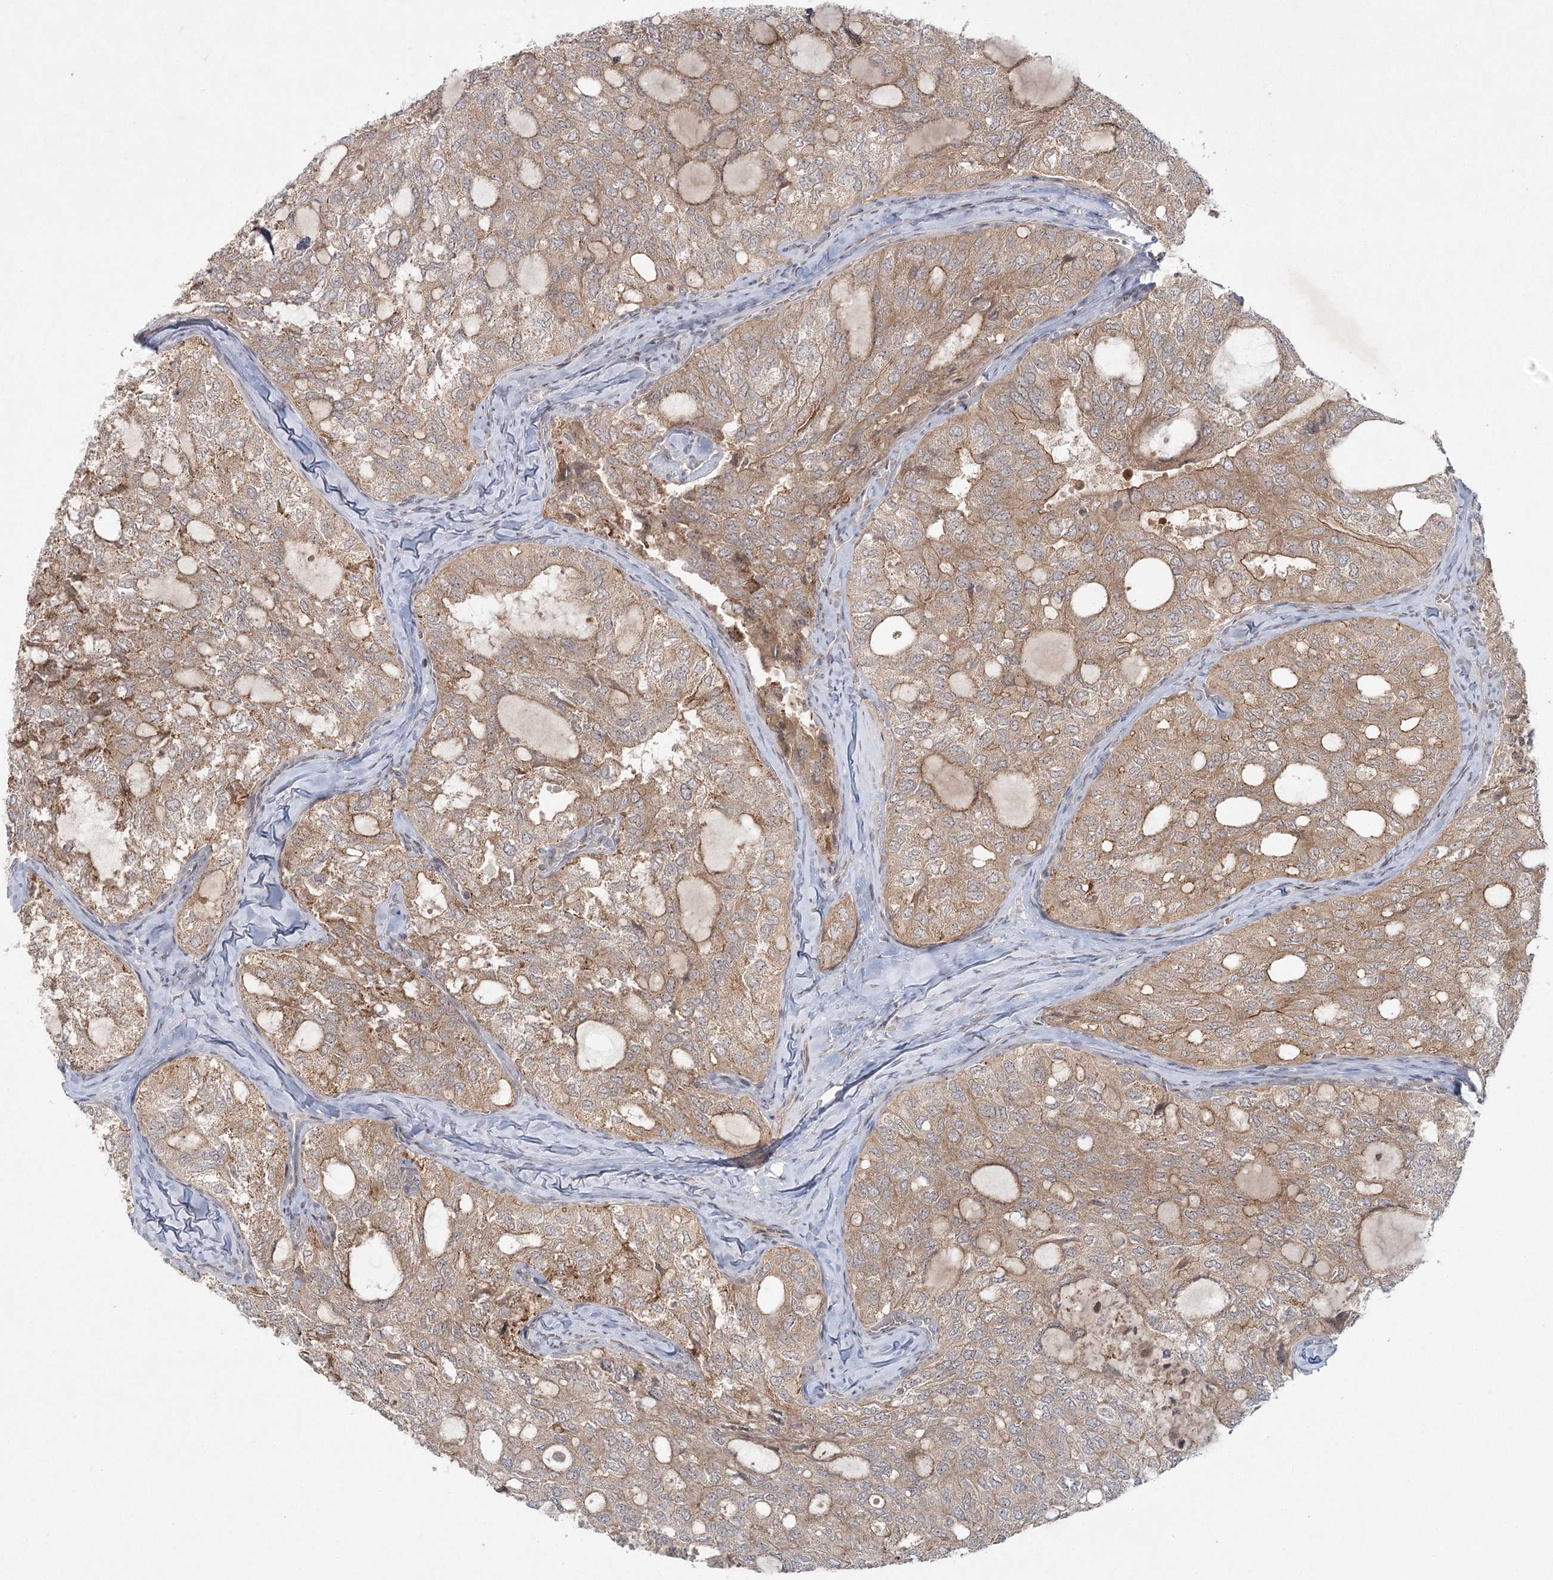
{"staining": {"intensity": "weak", "quantity": ">75%", "location": "cytoplasmic/membranous"}, "tissue": "thyroid cancer", "cell_type": "Tumor cells", "image_type": "cancer", "snomed": [{"axis": "morphology", "description": "Follicular adenoma carcinoma, NOS"}, {"axis": "topography", "description": "Thyroid gland"}], "caption": "A photomicrograph of thyroid cancer (follicular adenoma carcinoma) stained for a protein exhibits weak cytoplasmic/membranous brown staining in tumor cells.", "gene": "SH2D3A", "patient": {"sex": "male", "age": 75}}